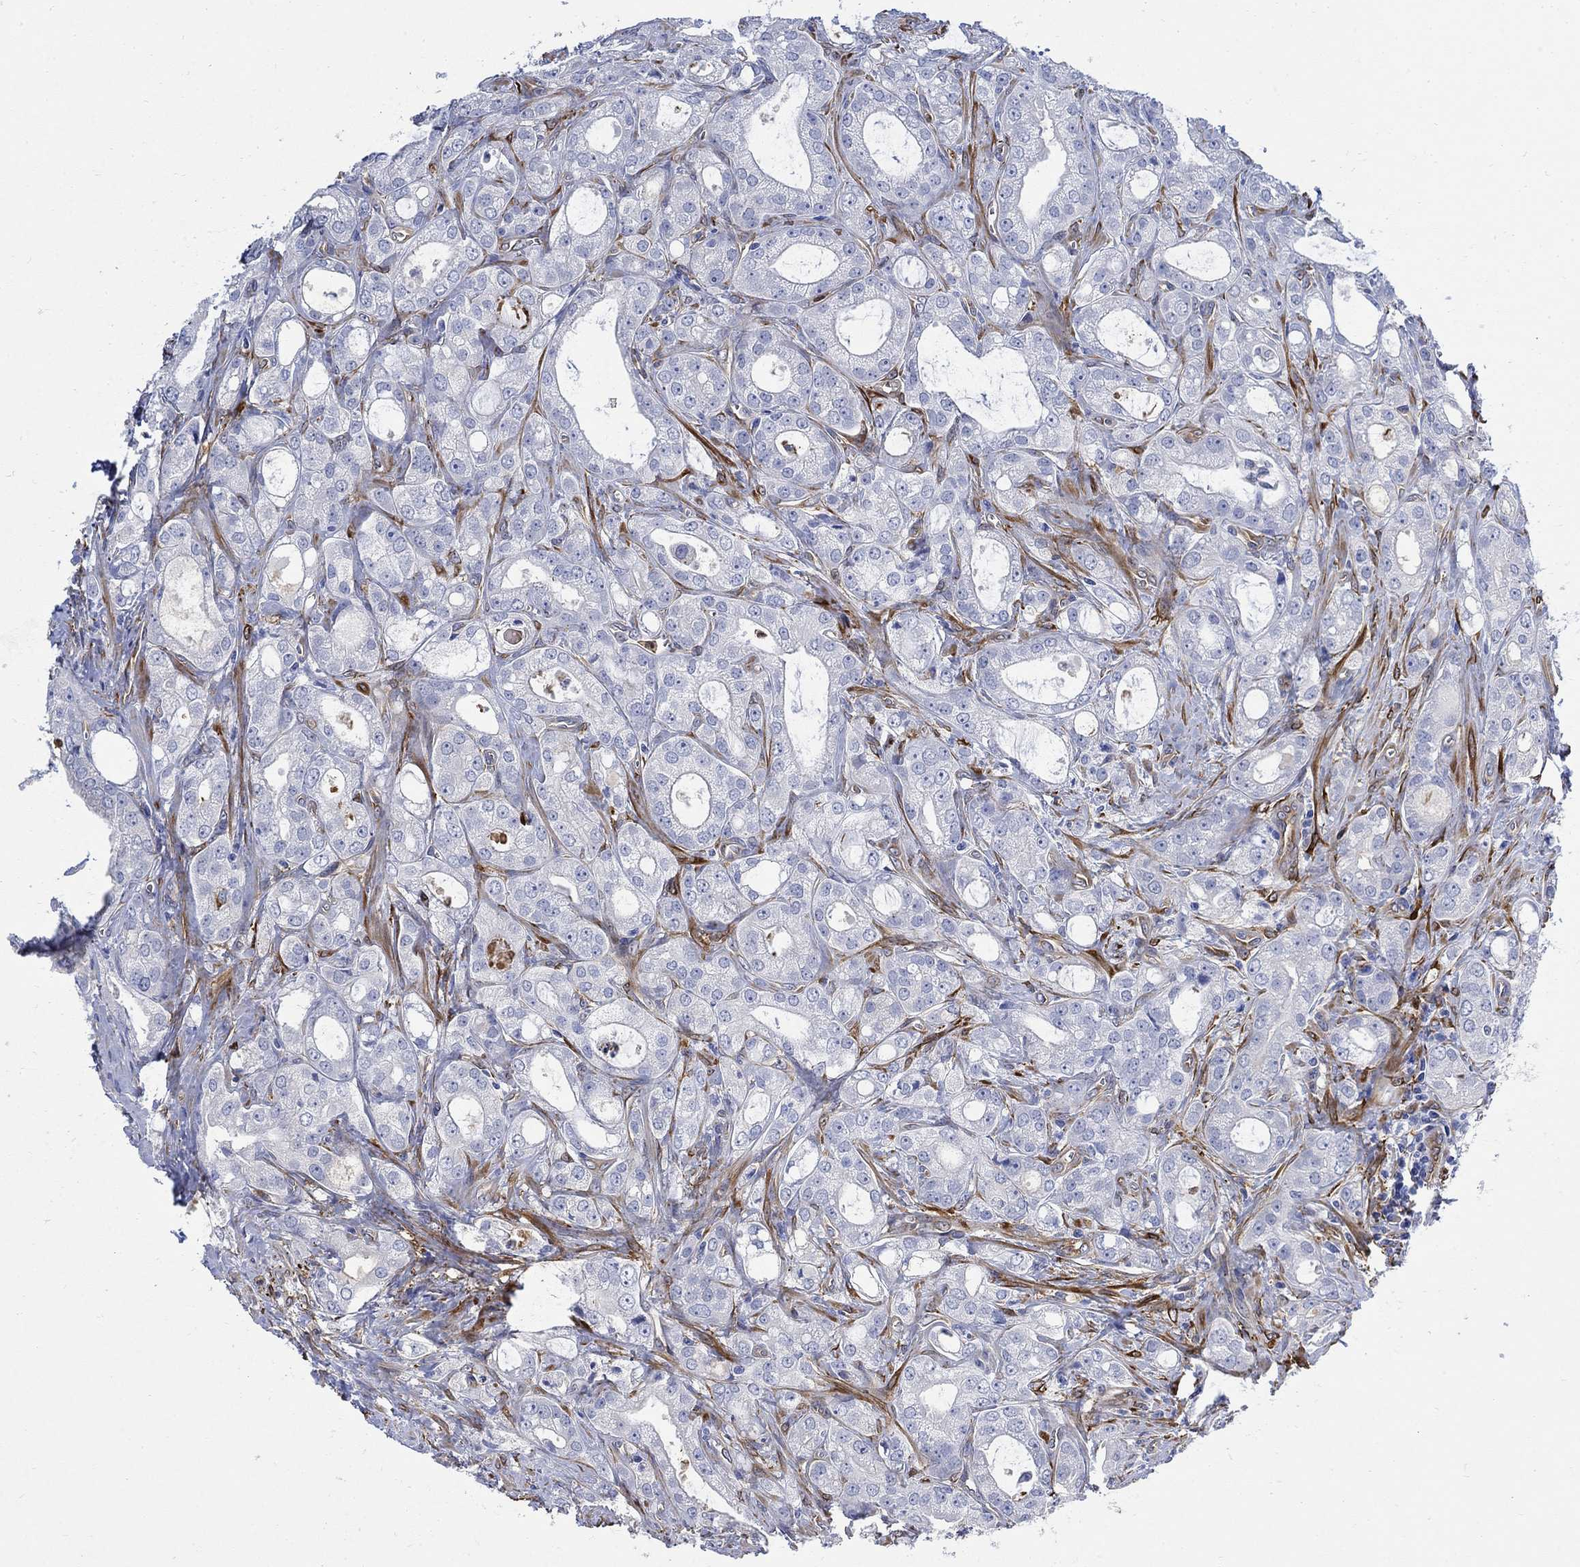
{"staining": {"intensity": "negative", "quantity": "none", "location": "none"}, "tissue": "prostate cancer", "cell_type": "Tumor cells", "image_type": "cancer", "snomed": [{"axis": "morphology", "description": "Adenocarcinoma, NOS"}, {"axis": "morphology", "description": "Adenocarcinoma, High grade"}, {"axis": "topography", "description": "Prostate"}], "caption": "This is an immunohistochemistry (IHC) photomicrograph of prostate cancer. There is no staining in tumor cells.", "gene": "TGM2", "patient": {"sex": "male", "age": 70}}